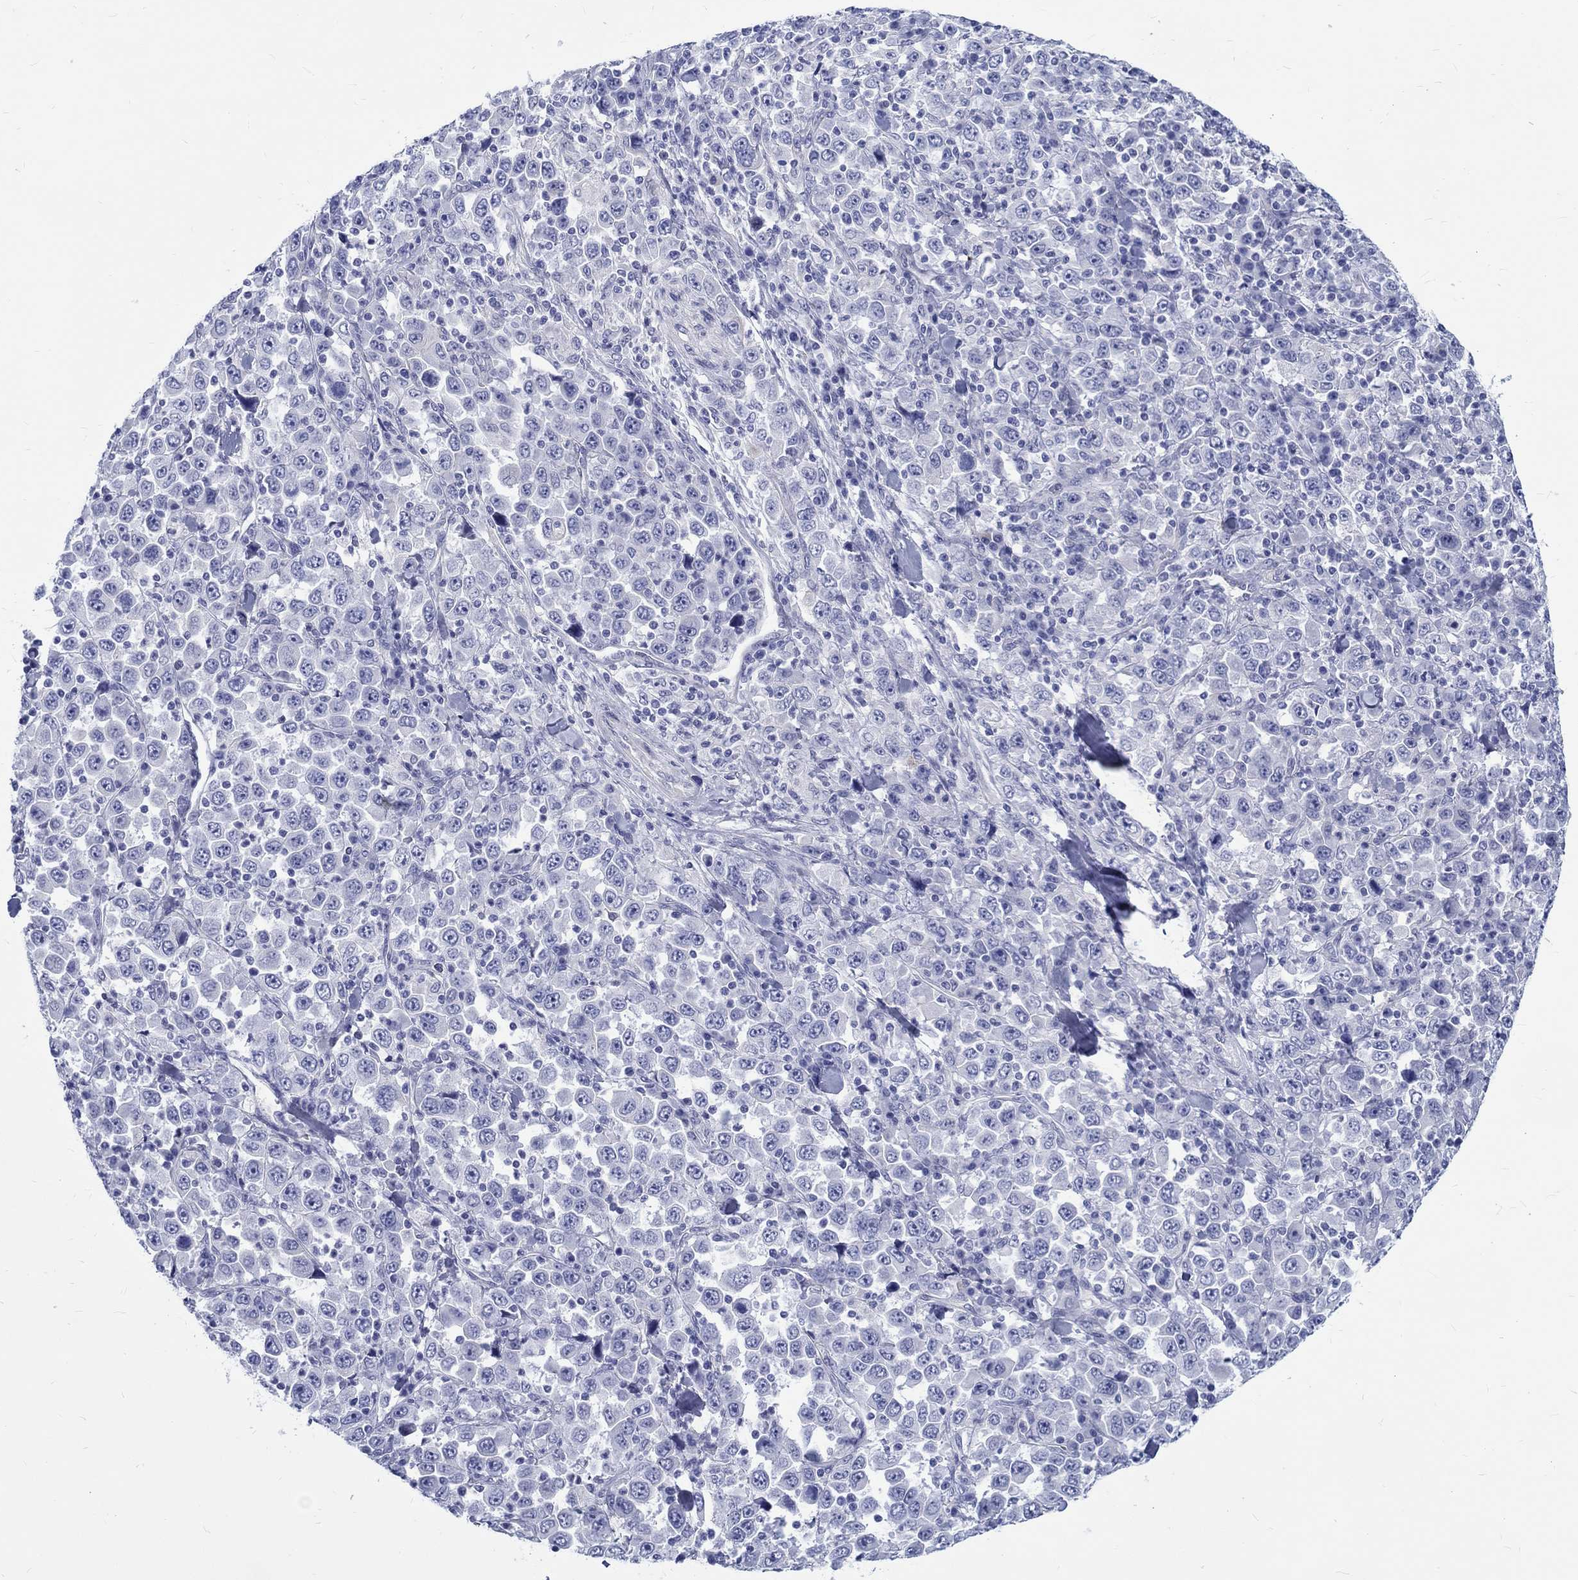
{"staining": {"intensity": "negative", "quantity": "none", "location": "none"}, "tissue": "stomach cancer", "cell_type": "Tumor cells", "image_type": "cancer", "snomed": [{"axis": "morphology", "description": "Normal tissue, NOS"}, {"axis": "morphology", "description": "Adenocarcinoma, NOS"}, {"axis": "topography", "description": "Stomach, upper"}, {"axis": "topography", "description": "Stomach"}], "caption": "Immunohistochemical staining of human stomach cancer (adenocarcinoma) demonstrates no significant expression in tumor cells.", "gene": "SH2D7", "patient": {"sex": "male", "age": 59}}